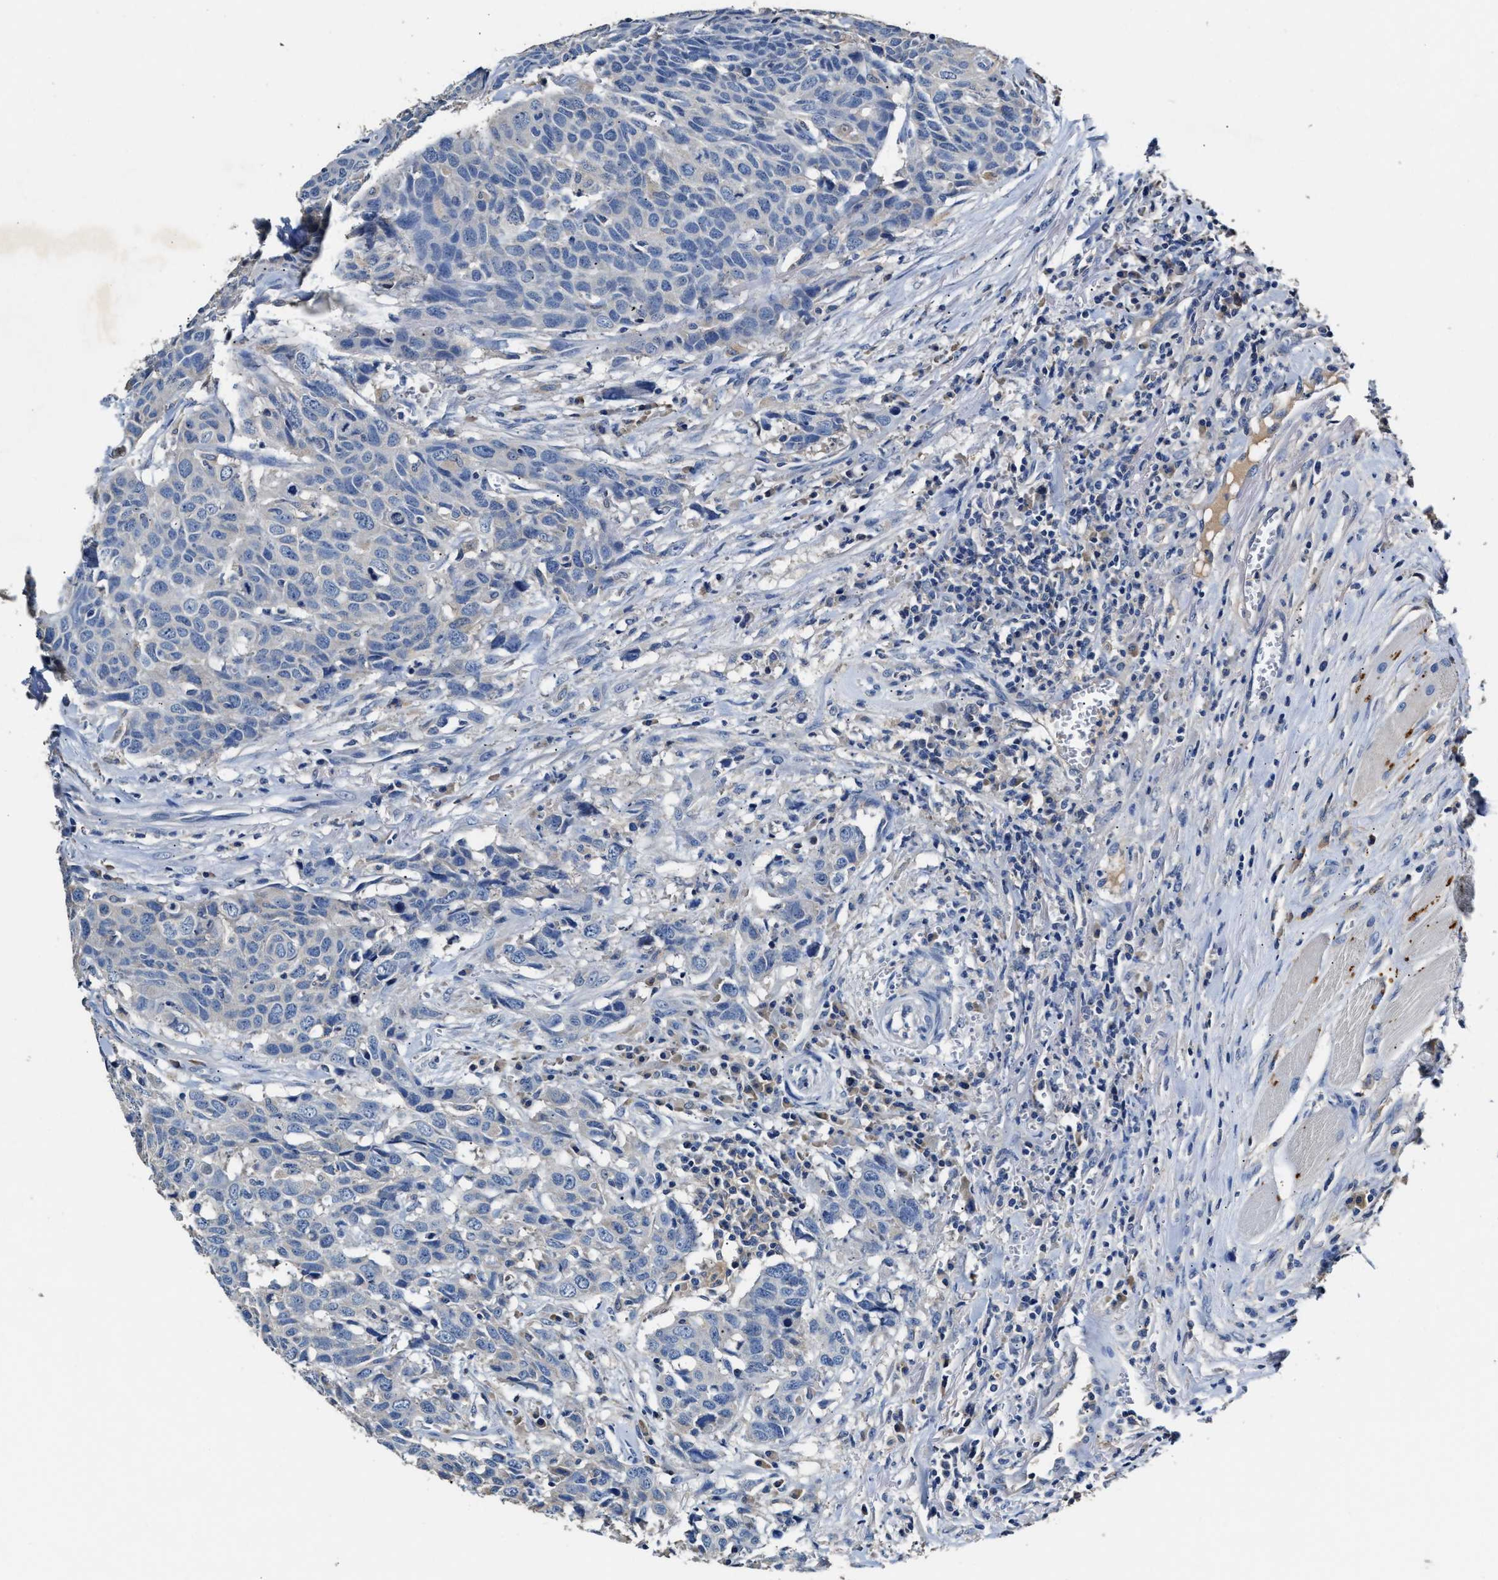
{"staining": {"intensity": "negative", "quantity": "none", "location": "none"}, "tissue": "head and neck cancer", "cell_type": "Tumor cells", "image_type": "cancer", "snomed": [{"axis": "morphology", "description": "Squamous cell carcinoma, NOS"}, {"axis": "topography", "description": "Head-Neck"}], "caption": "Photomicrograph shows no significant protein staining in tumor cells of head and neck cancer (squamous cell carcinoma).", "gene": "SLCO2B1", "patient": {"sex": "male", "age": 66}}